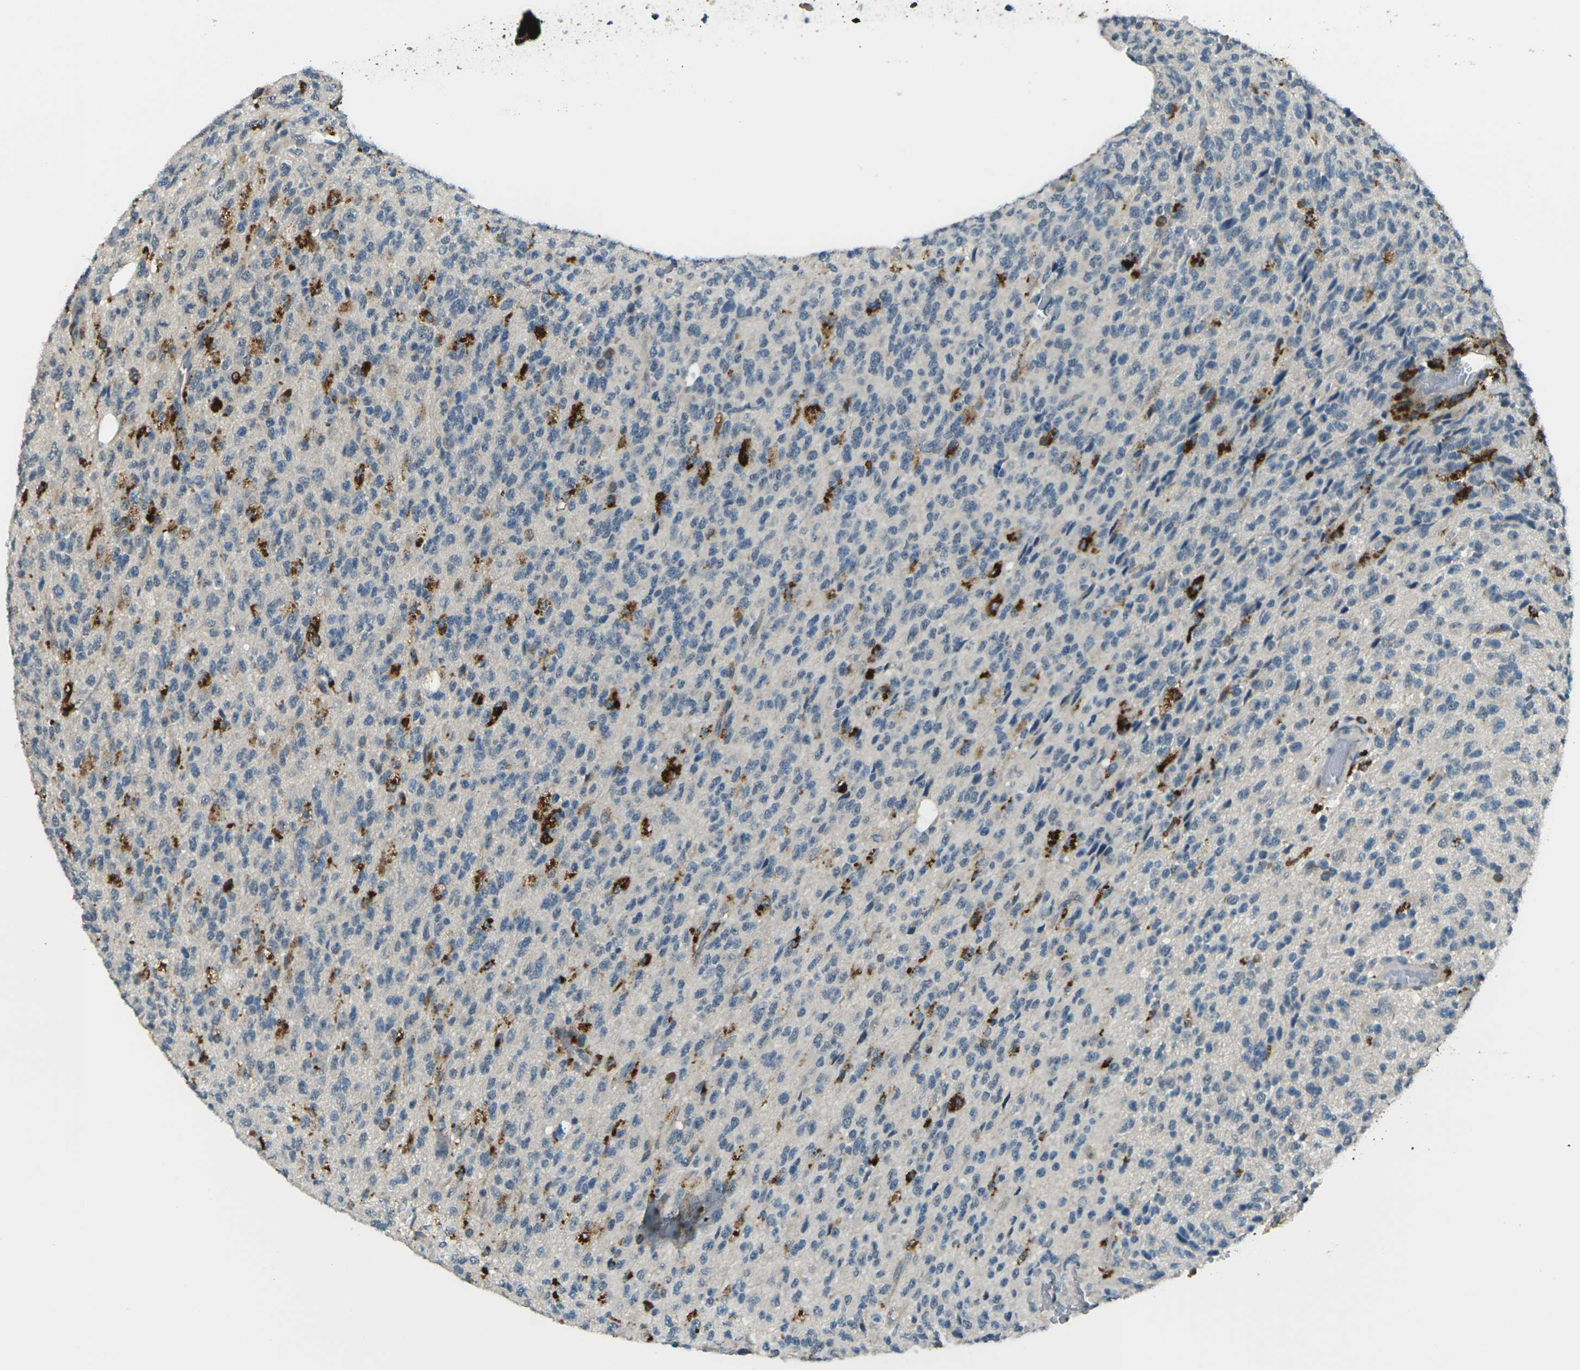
{"staining": {"intensity": "moderate", "quantity": "<25%", "location": "cytoplasmic/membranous"}, "tissue": "glioma", "cell_type": "Tumor cells", "image_type": "cancer", "snomed": [{"axis": "morphology", "description": "Glioma, malignant, High grade"}, {"axis": "topography", "description": "pancreas cauda"}], "caption": "Protein expression by immunohistochemistry reveals moderate cytoplasmic/membranous positivity in approximately <25% of tumor cells in glioma. (brown staining indicates protein expression, while blue staining denotes nuclei).", "gene": "SLC31A2", "patient": {"sex": "male", "age": 60}}